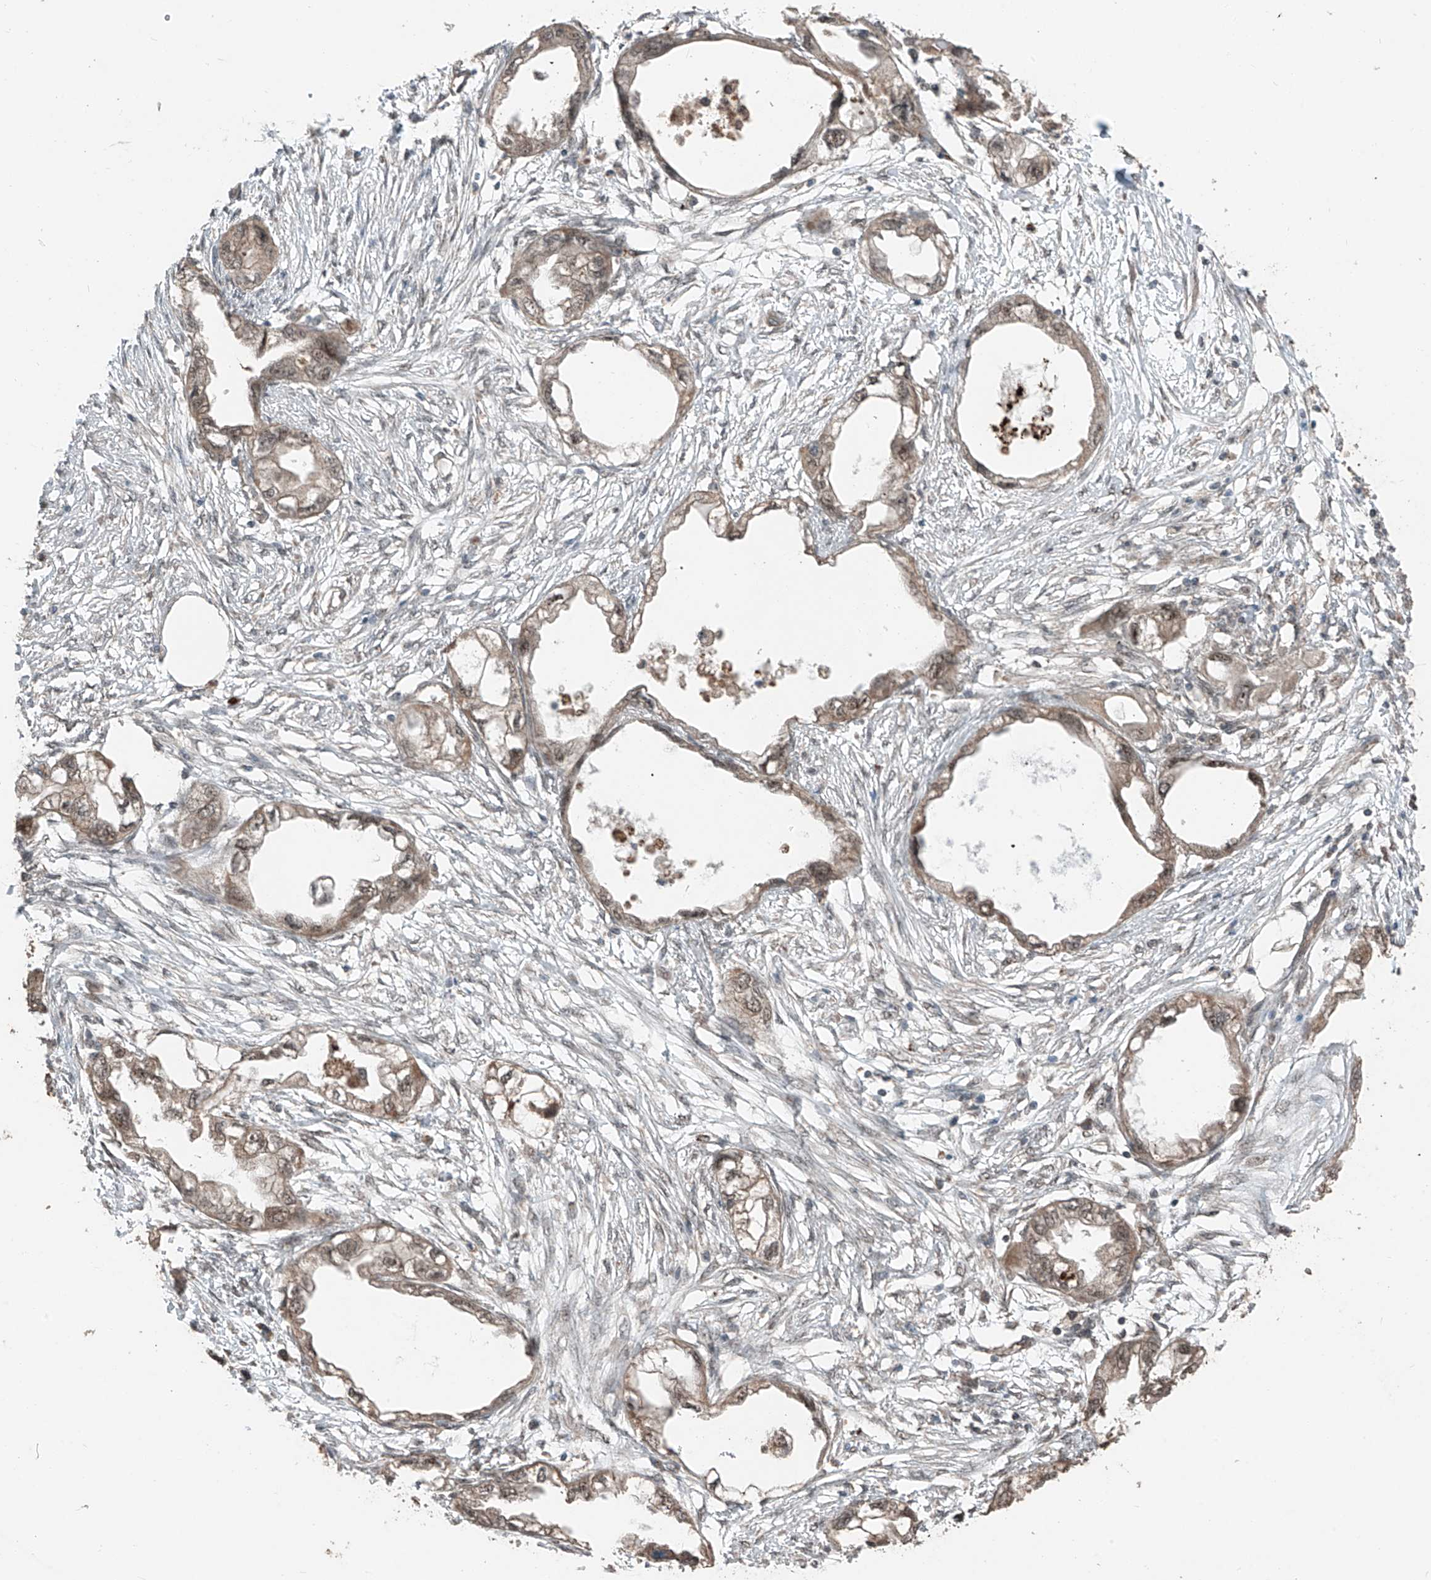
{"staining": {"intensity": "weak", "quantity": ">75%", "location": "cytoplasmic/membranous,nuclear"}, "tissue": "endometrial cancer", "cell_type": "Tumor cells", "image_type": "cancer", "snomed": [{"axis": "morphology", "description": "Adenocarcinoma, NOS"}, {"axis": "morphology", "description": "Adenocarcinoma, metastatic, NOS"}, {"axis": "topography", "description": "Adipose tissue"}, {"axis": "topography", "description": "Endometrium"}], "caption": "Human endometrial cancer stained with a protein marker demonstrates weak staining in tumor cells.", "gene": "ZNF620", "patient": {"sex": "female", "age": 67}}